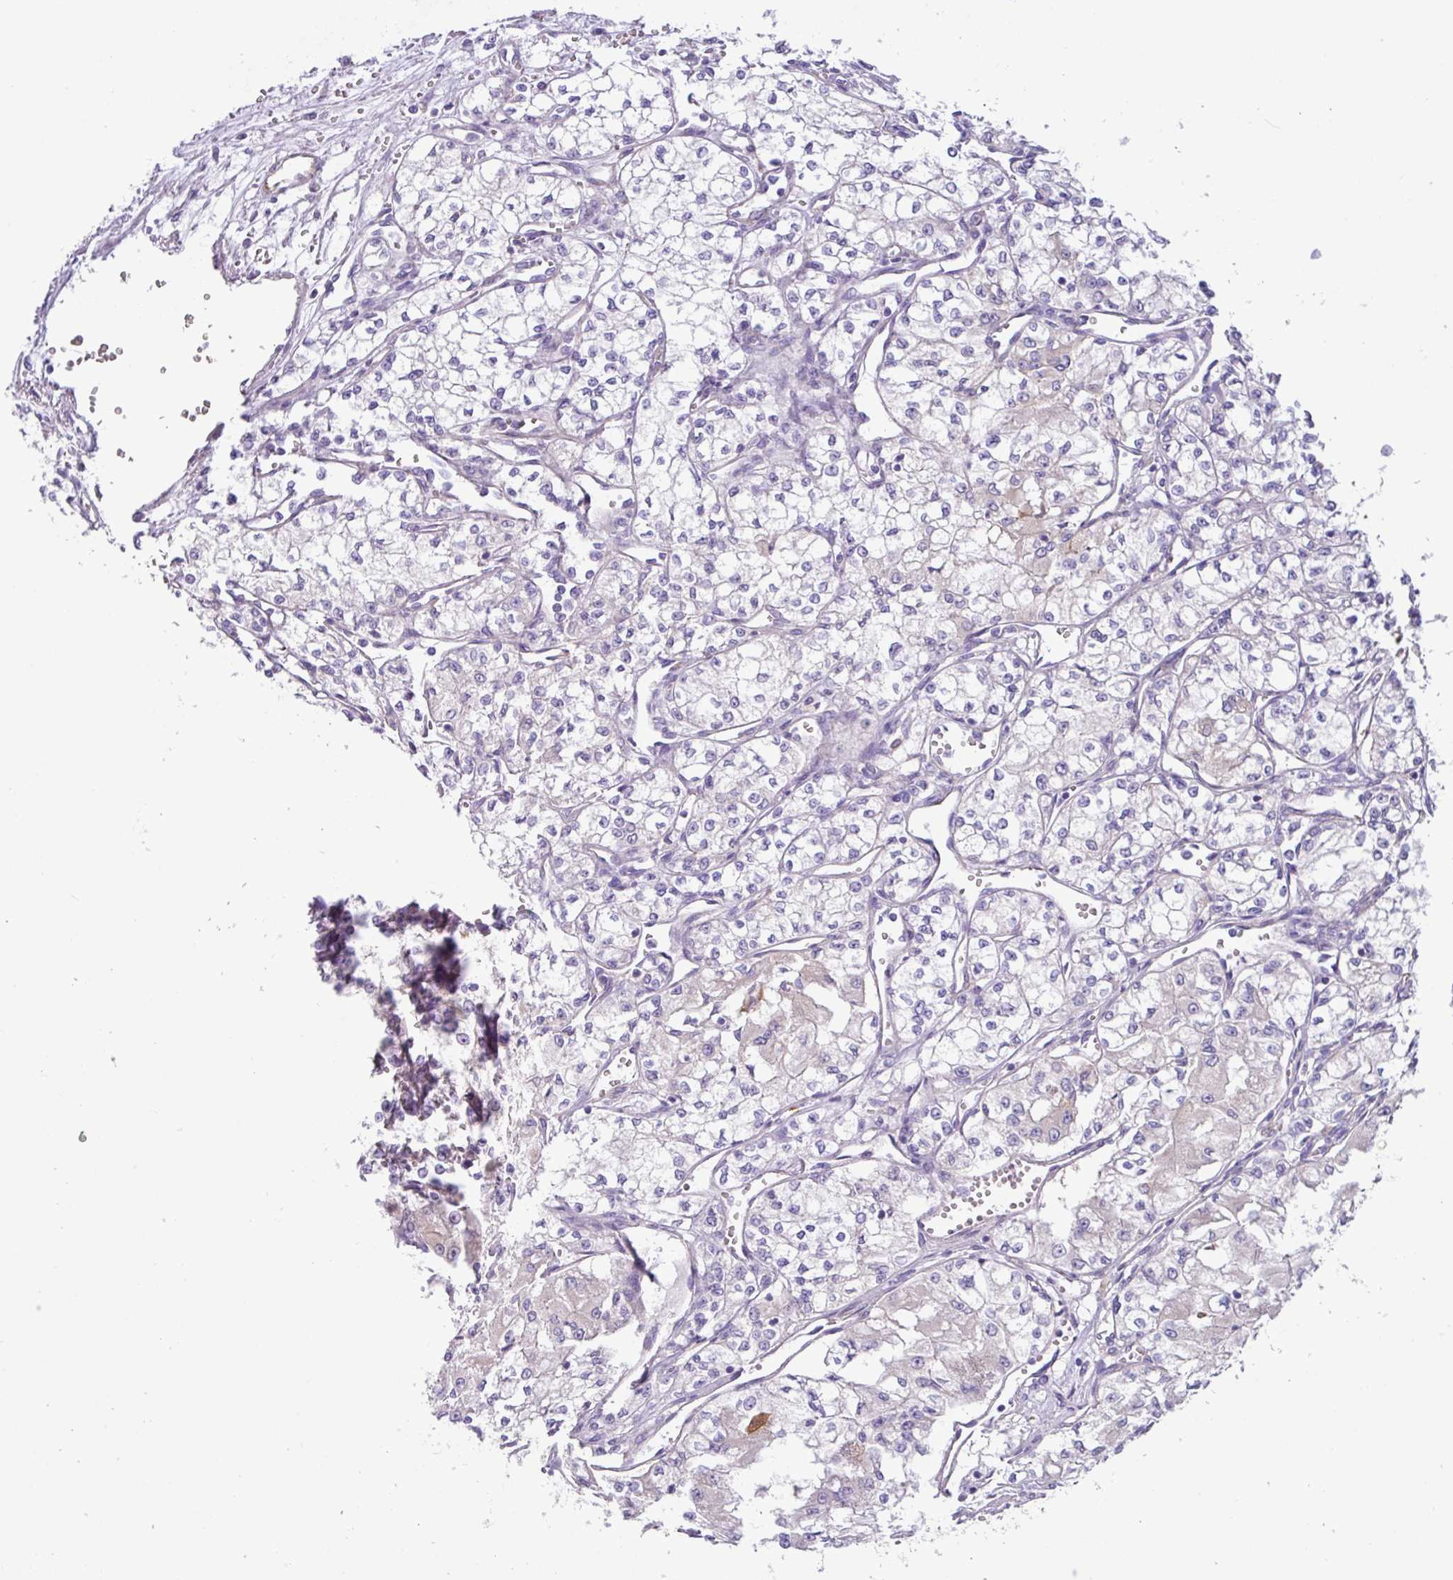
{"staining": {"intensity": "negative", "quantity": "none", "location": "none"}, "tissue": "renal cancer", "cell_type": "Tumor cells", "image_type": "cancer", "snomed": [{"axis": "morphology", "description": "Adenocarcinoma, NOS"}, {"axis": "topography", "description": "Kidney"}], "caption": "DAB (3,3'-diaminobenzidine) immunohistochemical staining of adenocarcinoma (renal) demonstrates no significant staining in tumor cells.", "gene": "MRM2", "patient": {"sex": "male", "age": 59}}